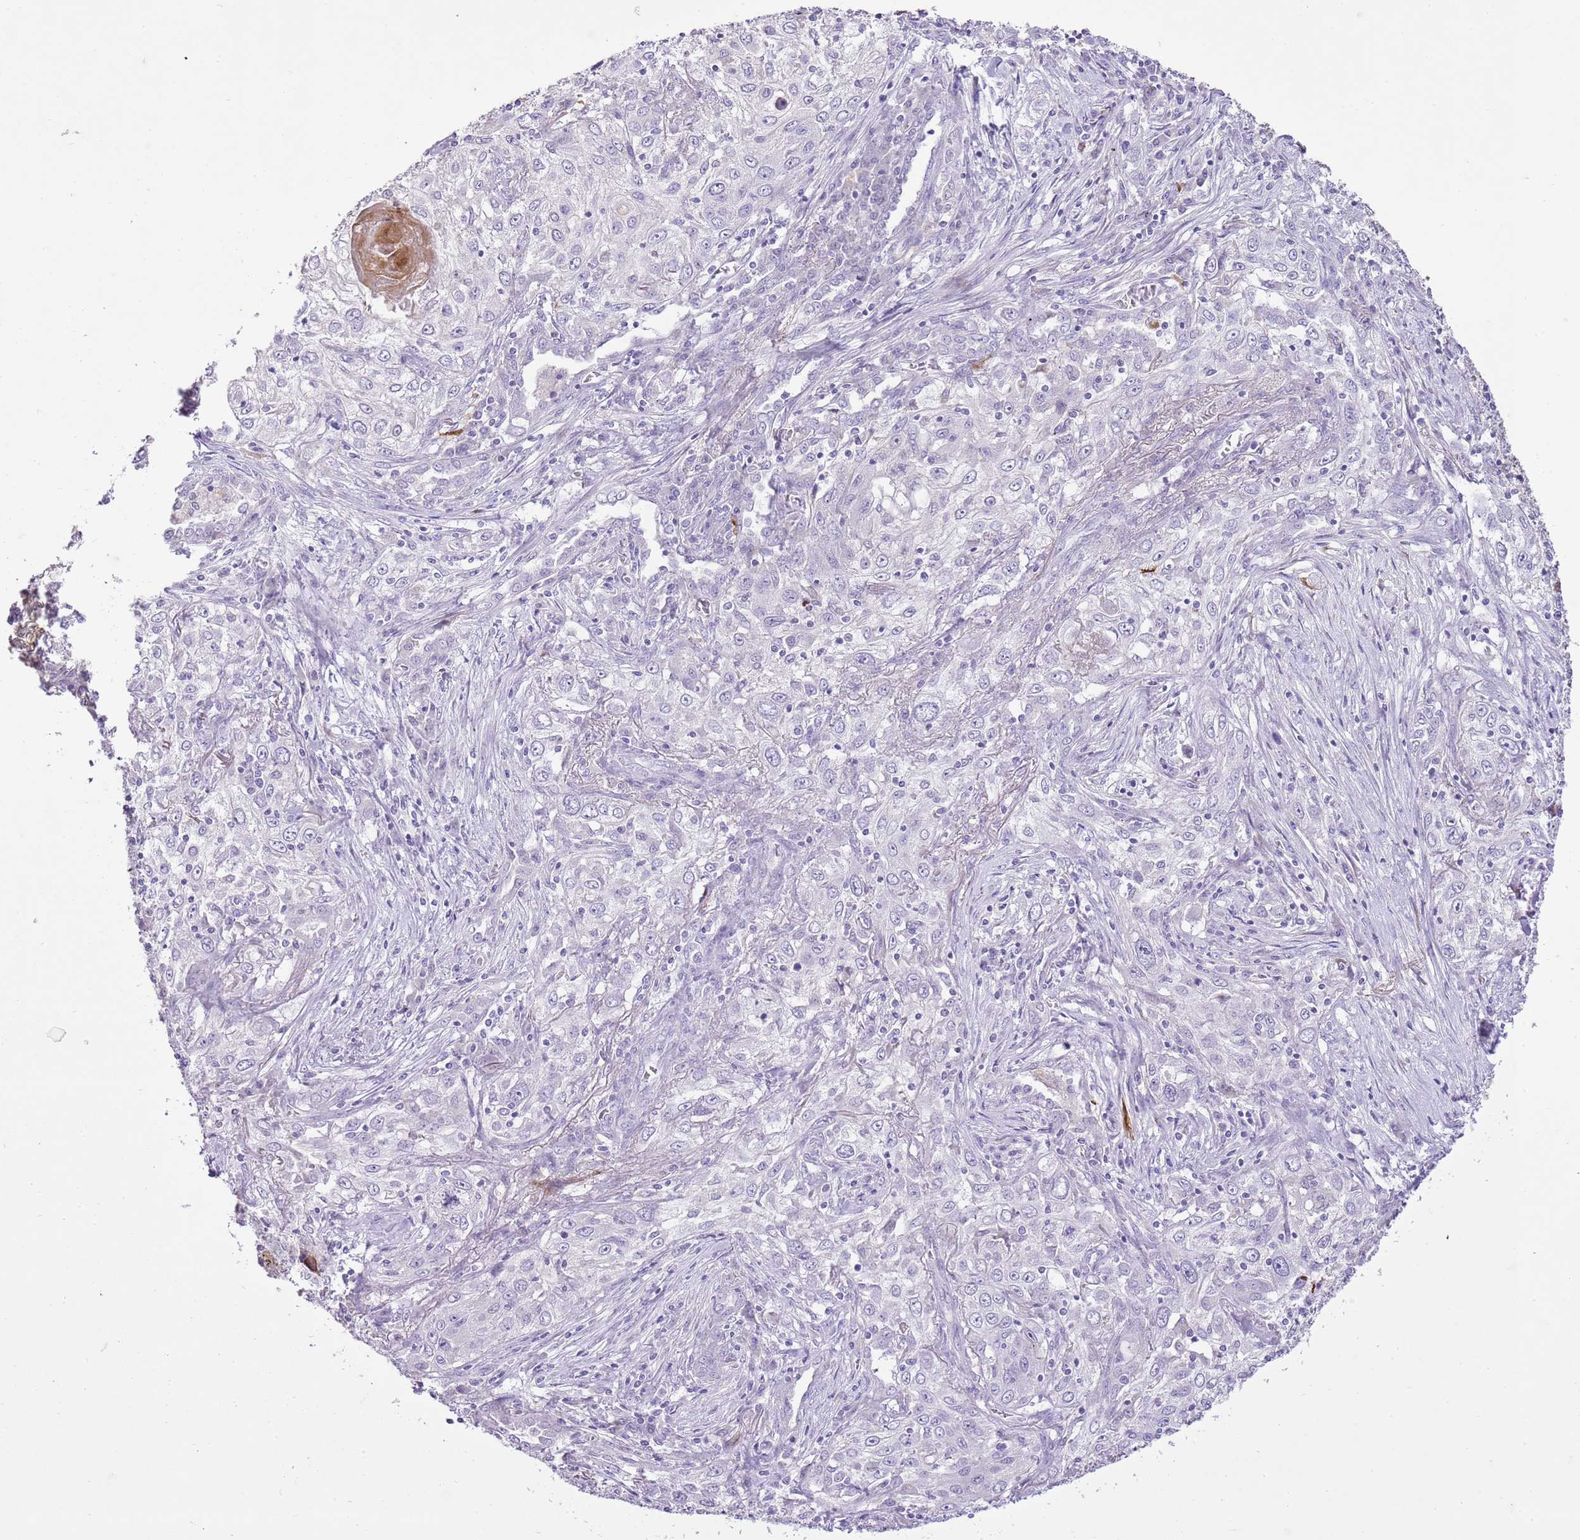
{"staining": {"intensity": "negative", "quantity": "none", "location": "none"}, "tissue": "lung cancer", "cell_type": "Tumor cells", "image_type": "cancer", "snomed": [{"axis": "morphology", "description": "Squamous cell carcinoma, NOS"}, {"axis": "topography", "description": "Lung"}], "caption": "Immunohistochemistry photomicrograph of neoplastic tissue: squamous cell carcinoma (lung) stained with DAB (3,3'-diaminobenzidine) shows no significant protein staining in tumor cells. Nuclei are stained in blue.", "gene": "XPO7", "patient": {"sex": "female", "age": 69}}